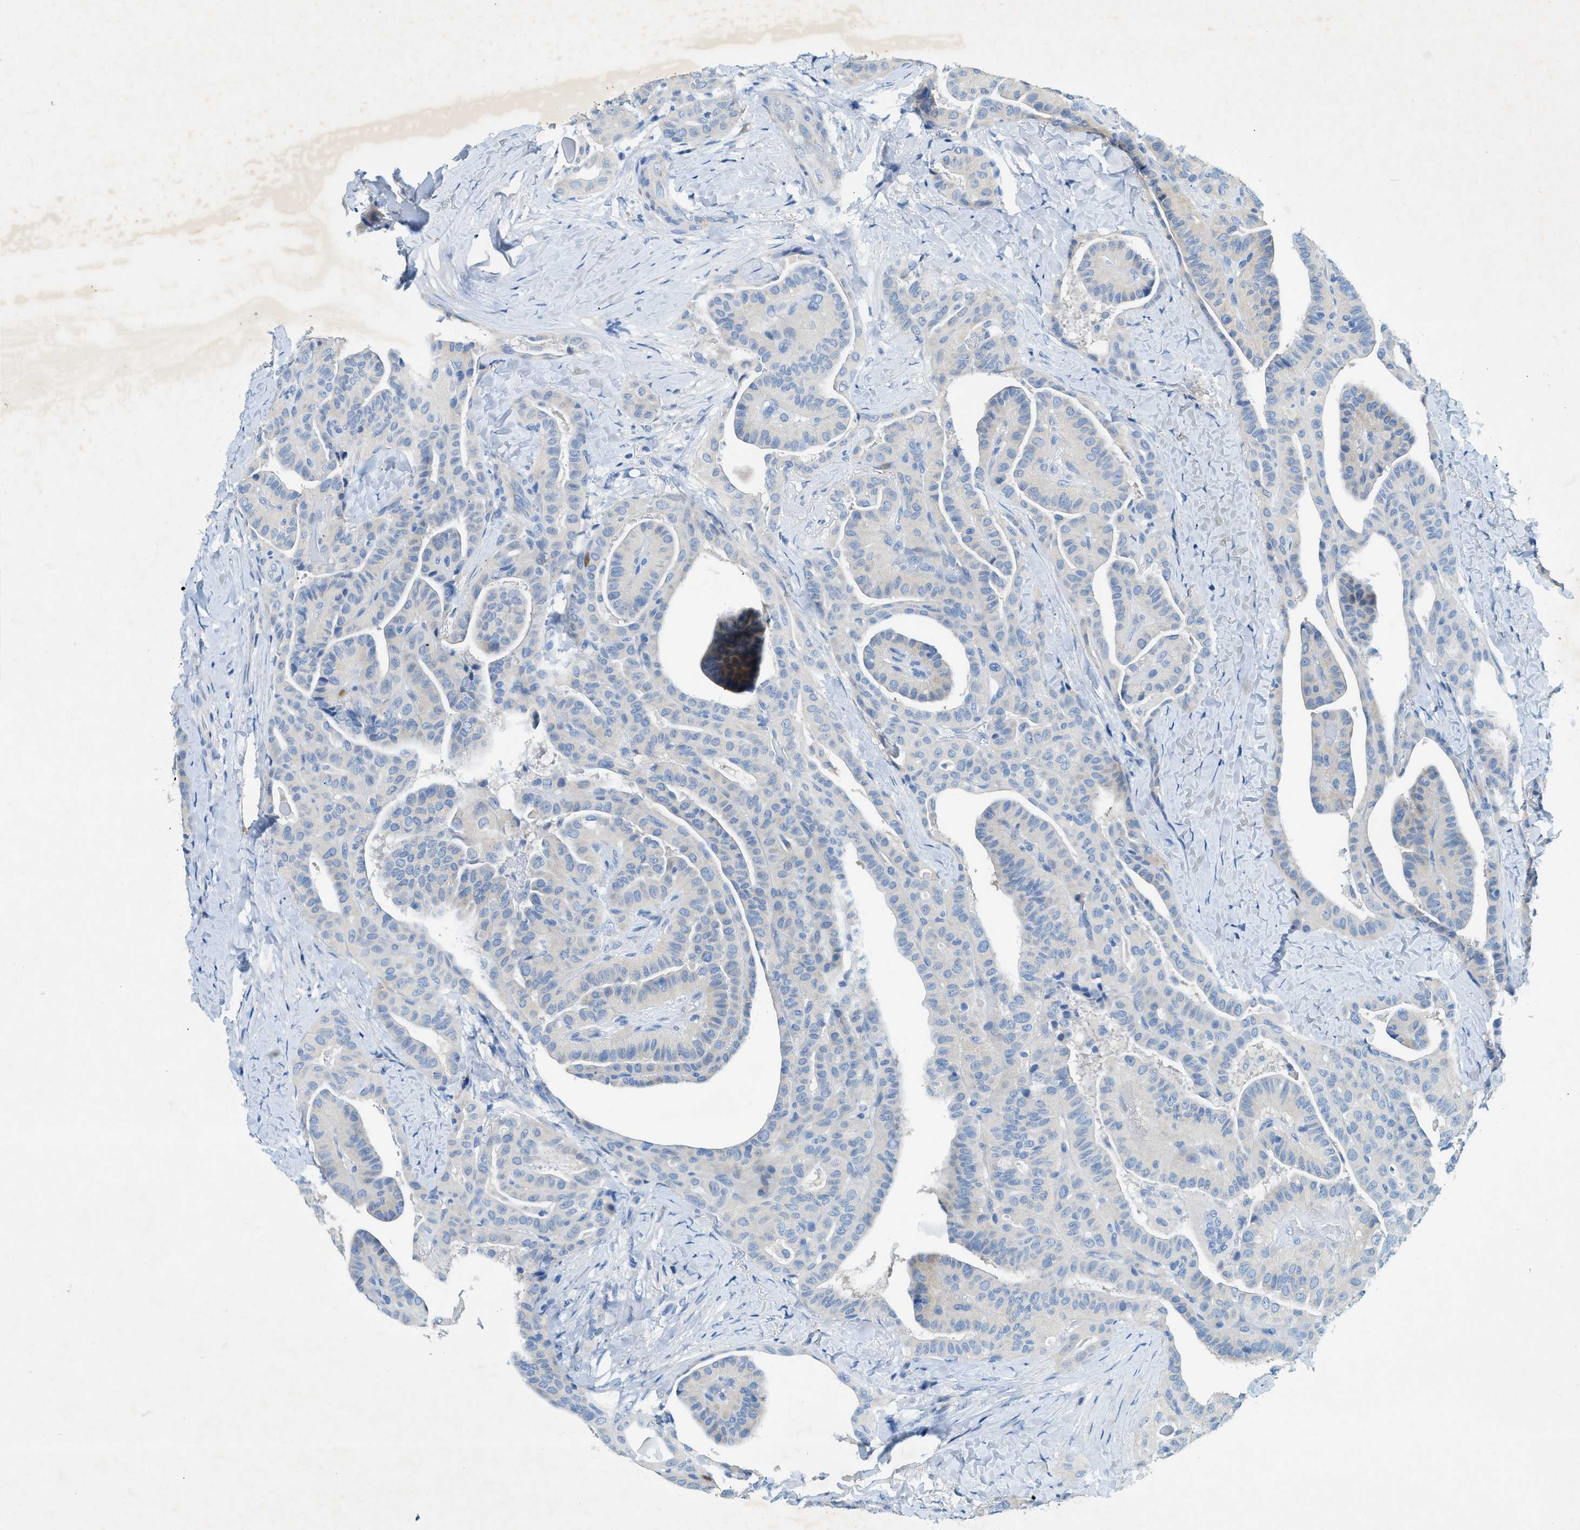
{"staining": {"intensity": "negative", "quantity": "none", "location": "none"}, "tissue": "thyroid cancer", "cell_type": "Tumor cells", "image_type": "cancer", "snomed": [{"axis": "morphology", "description": "Papillary adenocarcinoma, NOS"}, {"axis": "topography", "description": "Thyroid gland"}], "caption": "Micrograph shows no protein staining in tumor cells of thyroid papillary adenocarcinoma tissue. (DAB IHC, high magnification).", "gene": "ZDHHC13", "patient": {"sex": "male", "age": 77}}